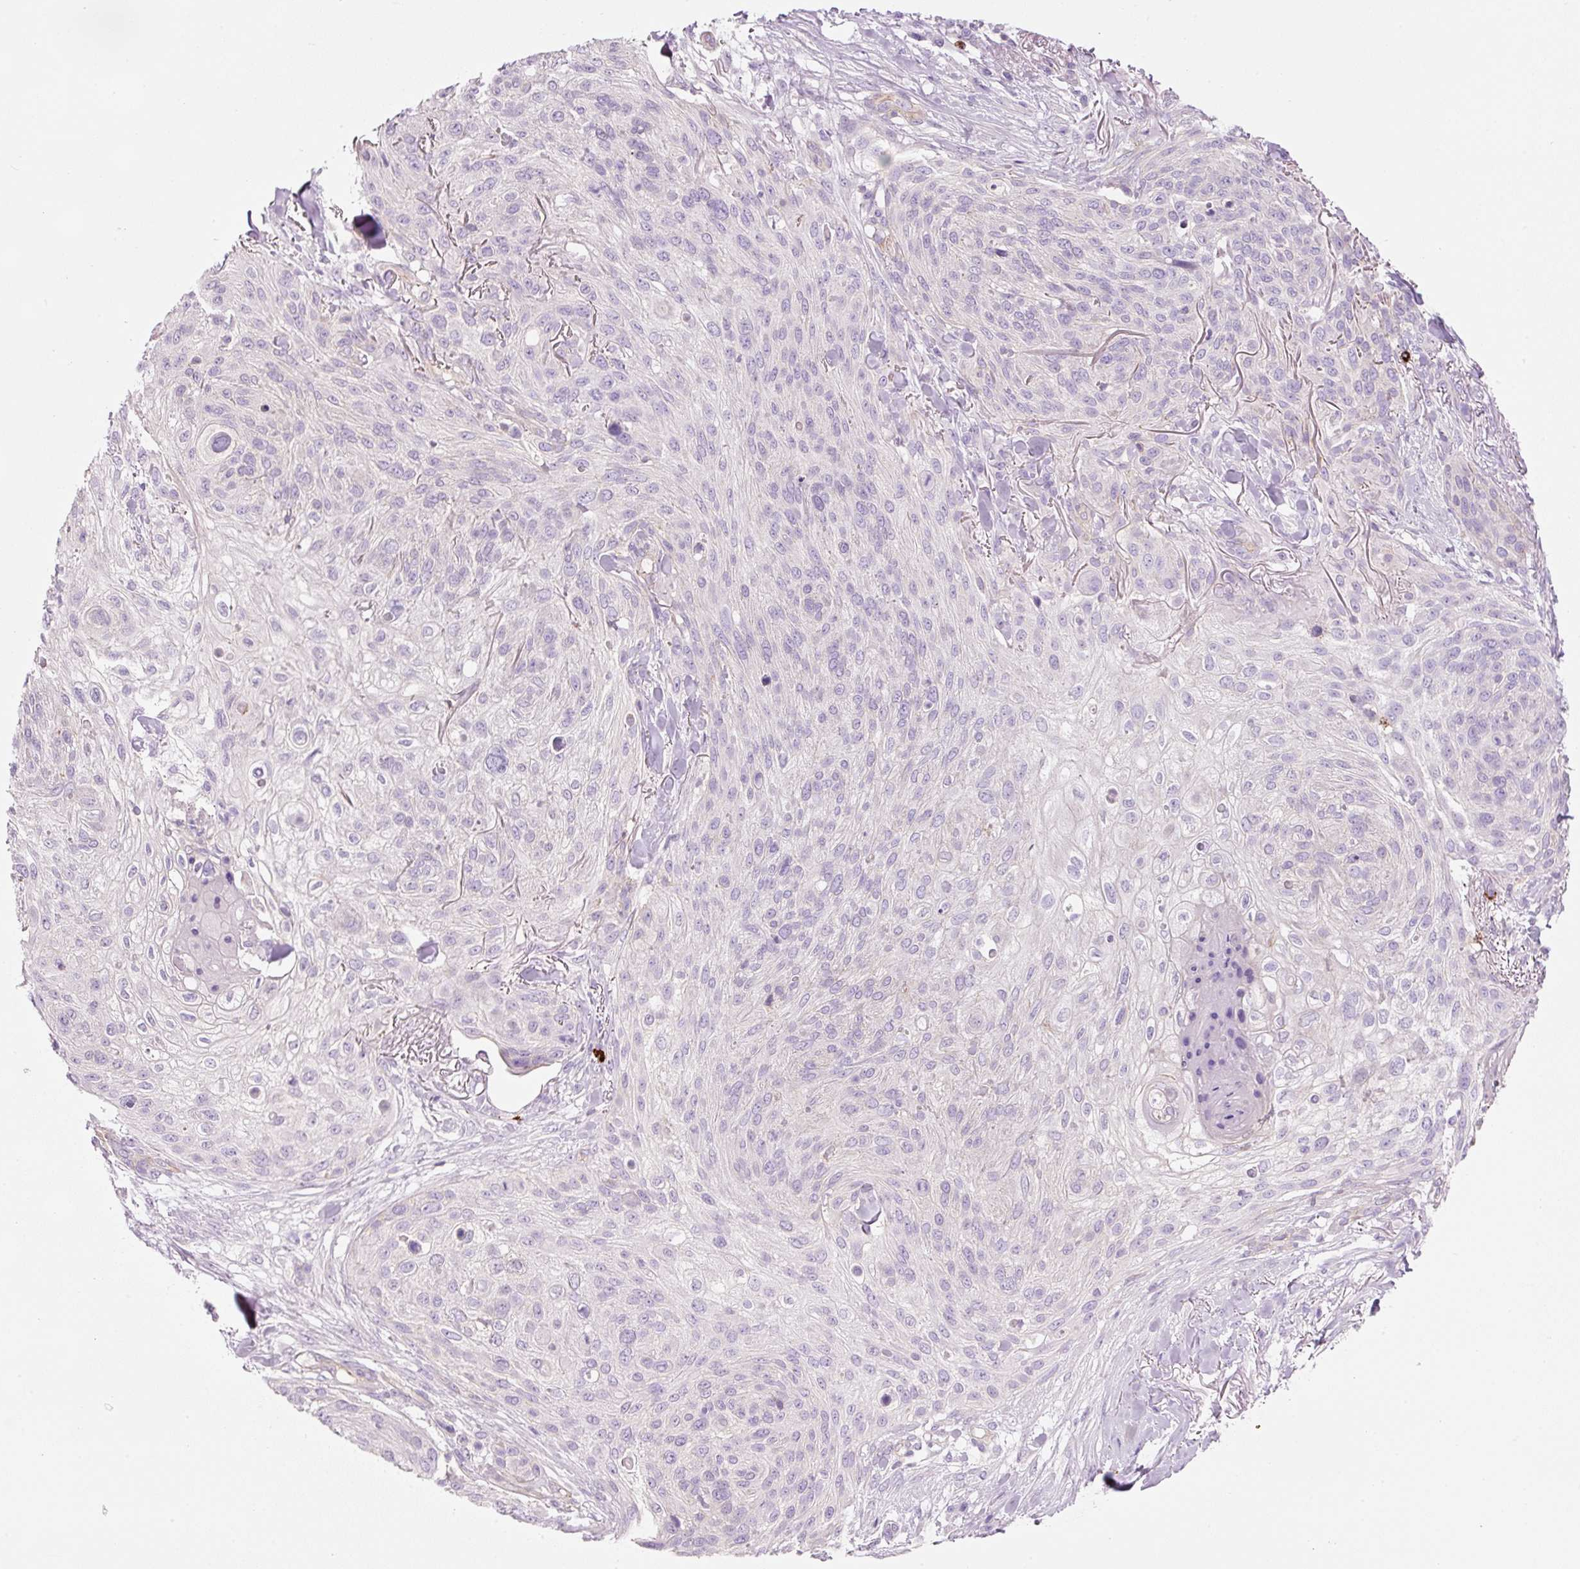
{"staining": {"intensity": "negative", "quantity": "none", "location": "none"}, "tissue": "skin cancer", "cell_type": "Tumor cells", "image_type": "cancer", "snomed": [{"axis": "morphology", "description": "Squamous cell carcinoma, NOS"}, {"axis": "topography", "description": "Skin"}], "caption": "IHC of human skin squamous cell carcinoma exhibits no staining in tumor cells. (DAB immunohistochemistry with hematoxylin counter stain).", "gene": "MAP3K3", "patient": {"sex": "female", "age": 87}}